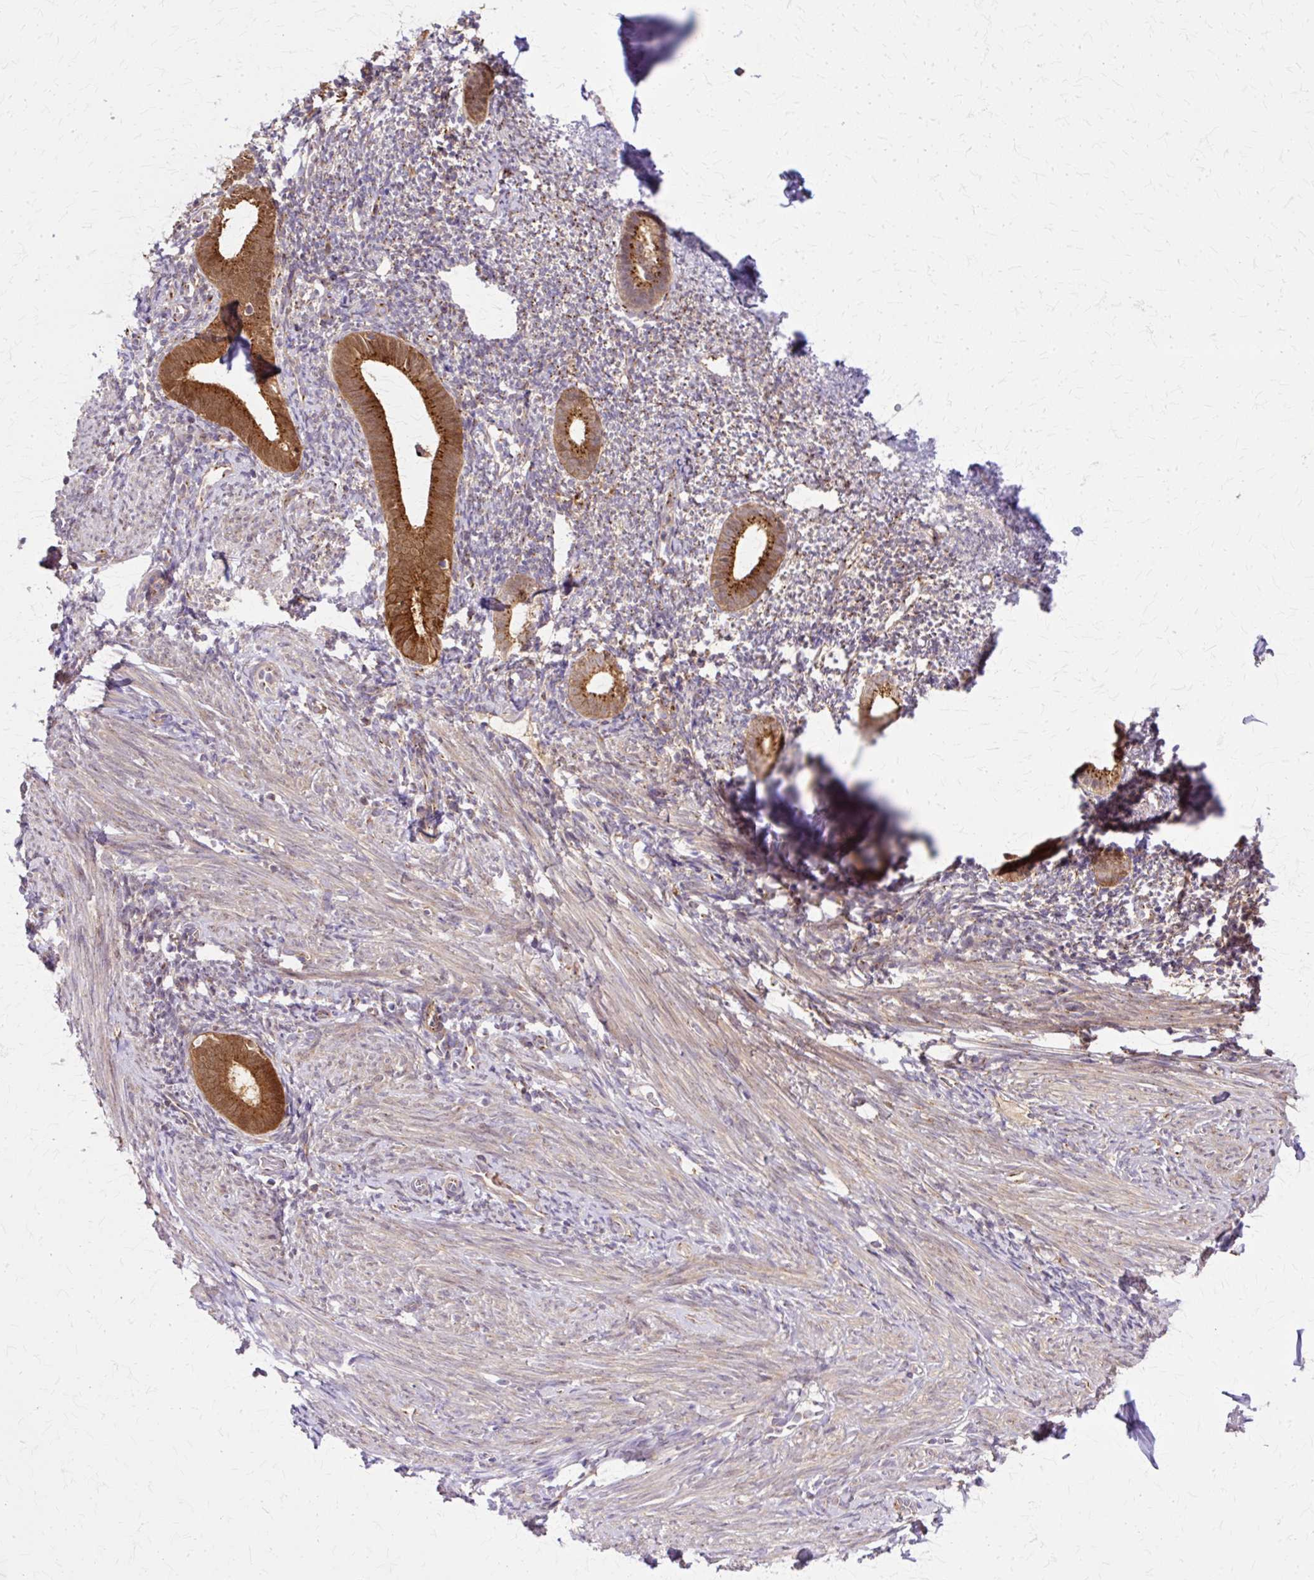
{"staining": {"intensity": "moderate", "quantity": "25%-75%", "location": "cytoplasmic/membranous"}, "tissue": "endometrium", "cell_type": "Cells in endometrial stroma", "image_type": "normal", "snomed": [{"axis": "morphology", "description": "Normal tissue, NOS"}, {"axis": "topography", "description": "Endometrium"}], "caption": "Brown immunohistochemical staining in normal human endometrium shows moderate cytoplasmic/membranous positivity in approximately 25%-75% of cells in endometrial stroma. (Brightfield microscopy of DAB IHC at high magnification).", "gene": "COPB1", "patient": {"sex": "female", "age": 39}}